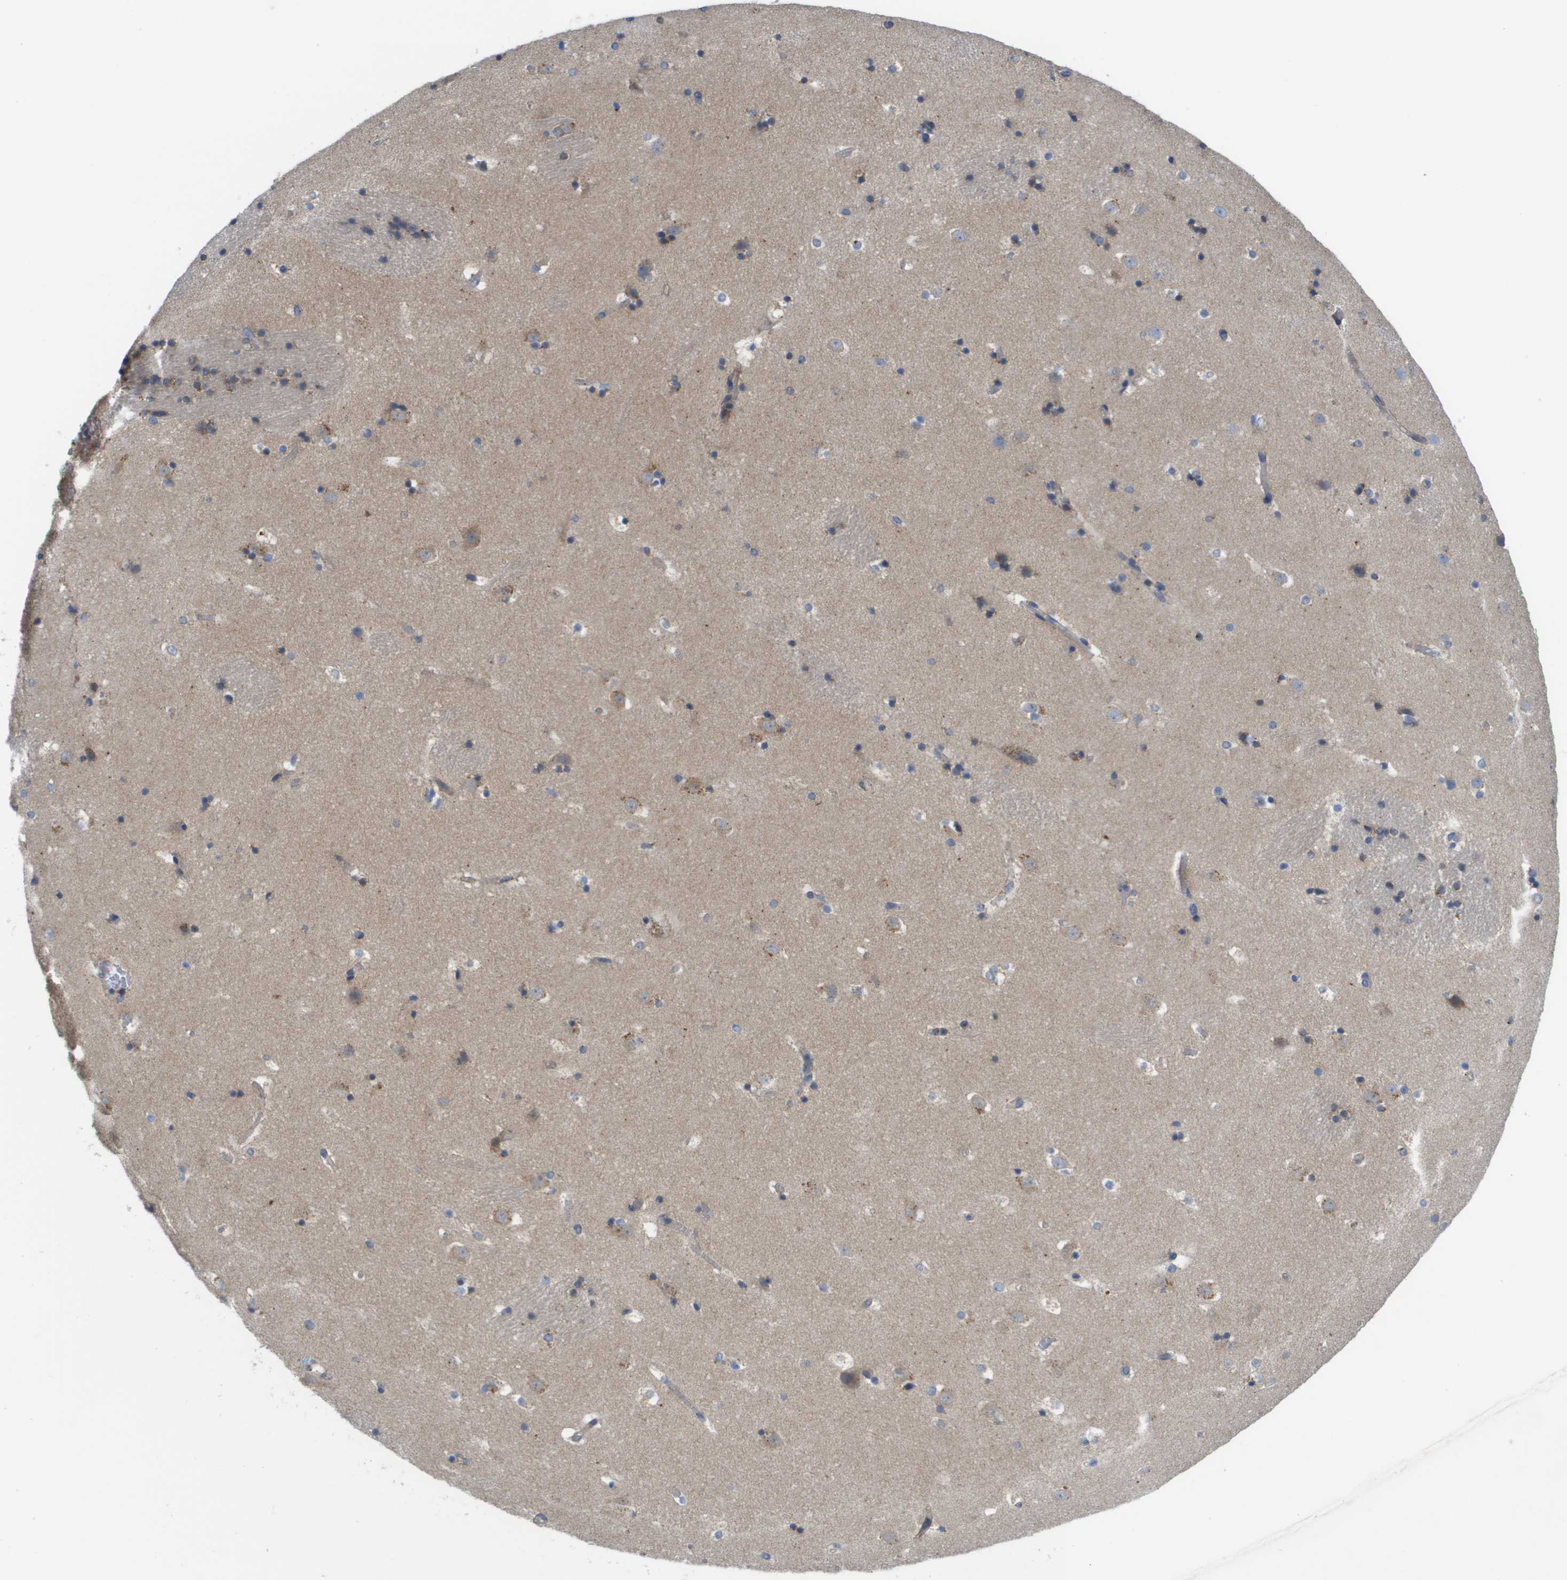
{"staining": {"intensity": "moderate", "quantity": "25%-75%", "location": "cytoplasmic/membranous"}, "tissue": "caudate", "cell_type": "Glial cells", "image_type": "normal", "snomed": [{"axis": "morphology", "description": "Normal tissue, NOS"}, {"axis": "topography", "description": "Lateral ventricle wall"}], "caption": "A medium amount of moderate cytoplasmic/membranous staining is seen in about 25%-75% of glial cells in unremarkable caudate.", "gene": "FIS1", "patient": {"sex": "male", "age": 45}}